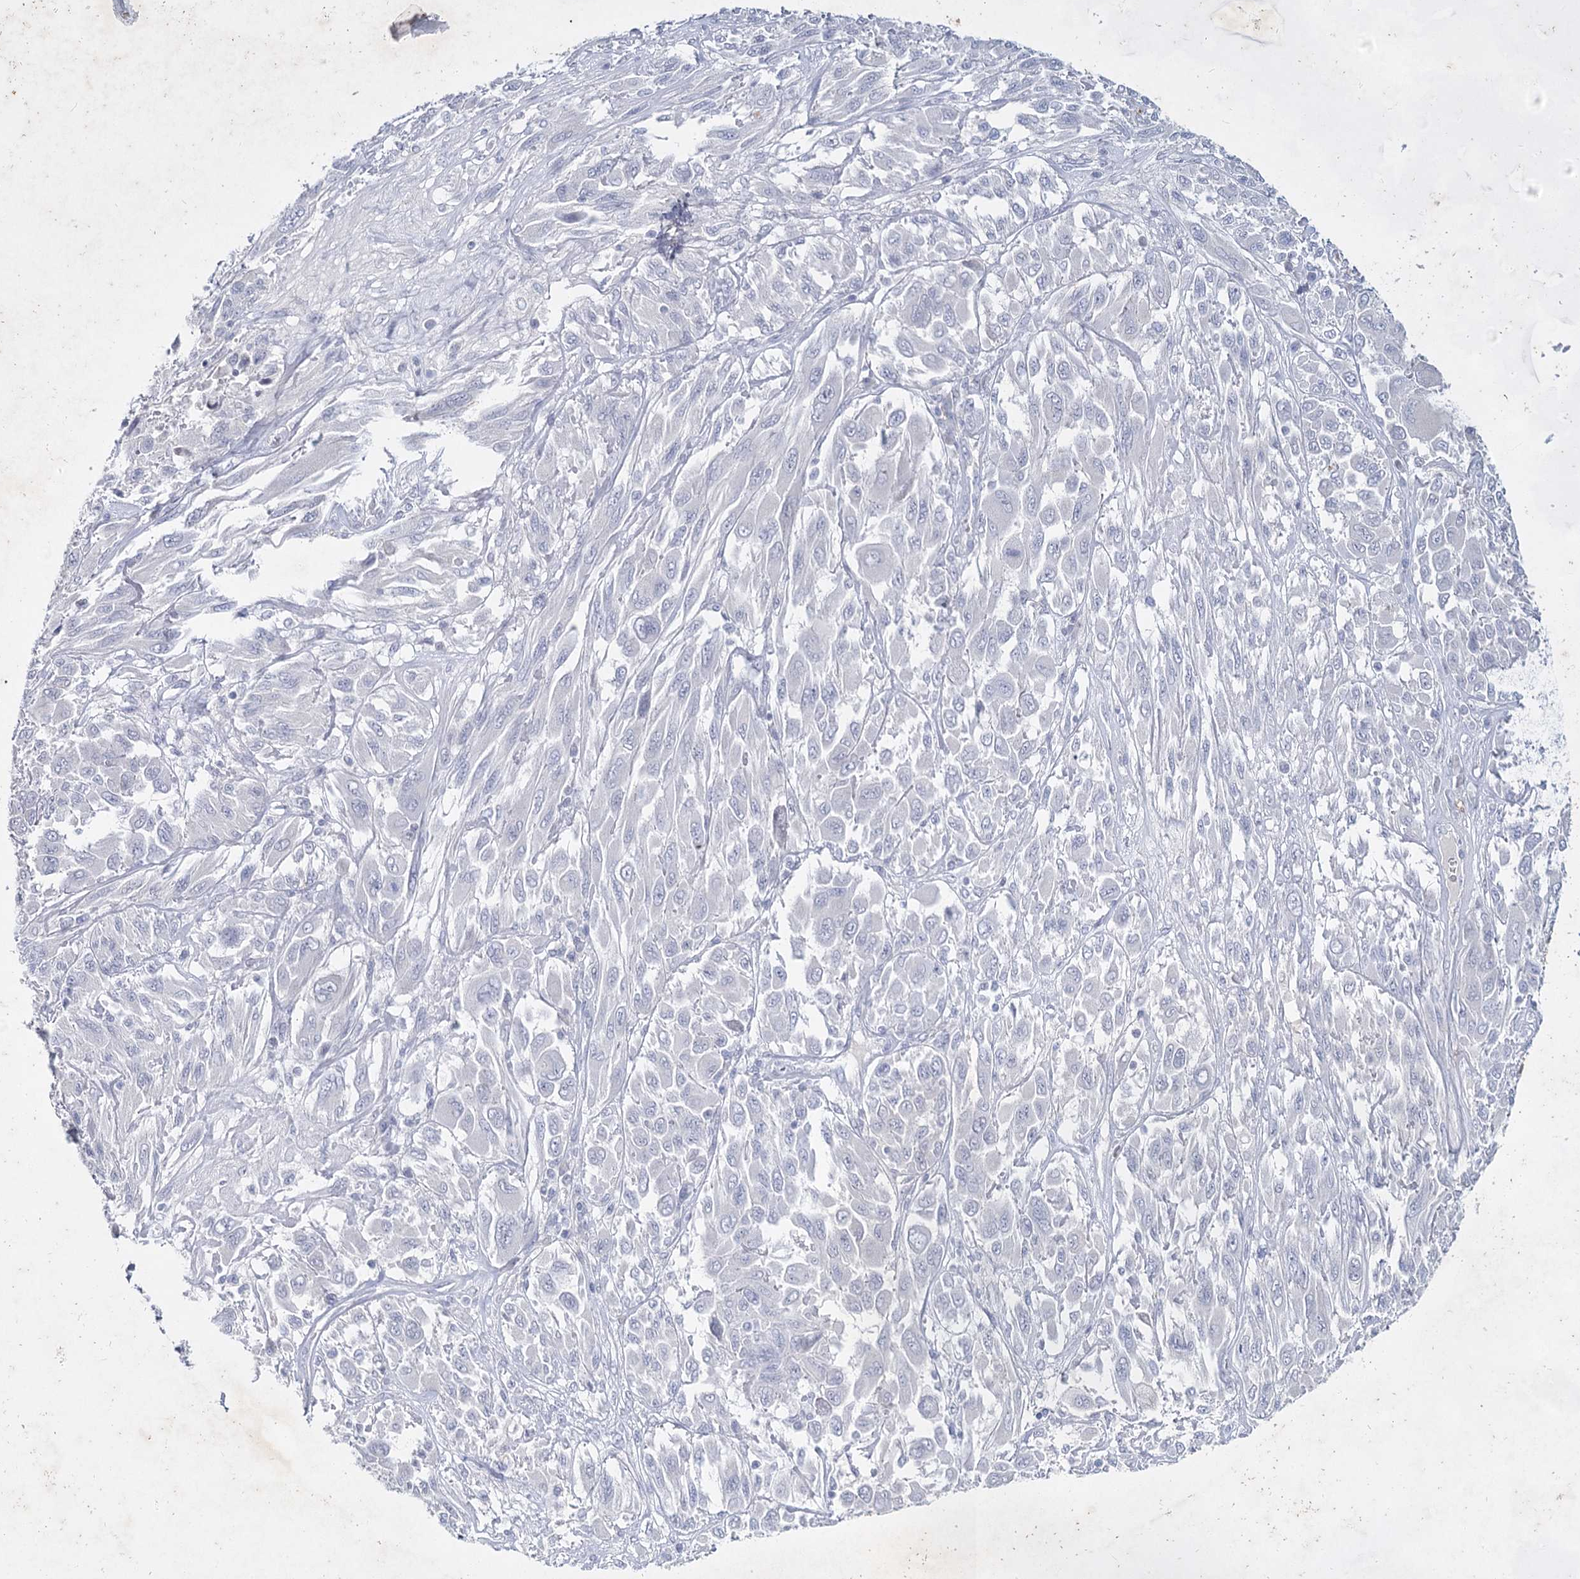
{"staining": {"intensity": "negative", "quantity": "none", "location": "none"}, "tissue": "melanoma", "cell_type": "Tumor cells", "image_type": "cancer", "snomed": [{"axis": "morphology", "description": "Malignant melanoma, NOS"}, {"axis": "topography", "description": "Skin"}], "caption": "The immunohistochemistry (IHC) micrograph has no significant positivity in tumor cells of malignant melanoma tissue.", "gene": "CCDC73", "patient": {"sex": "female", "age": 91}}